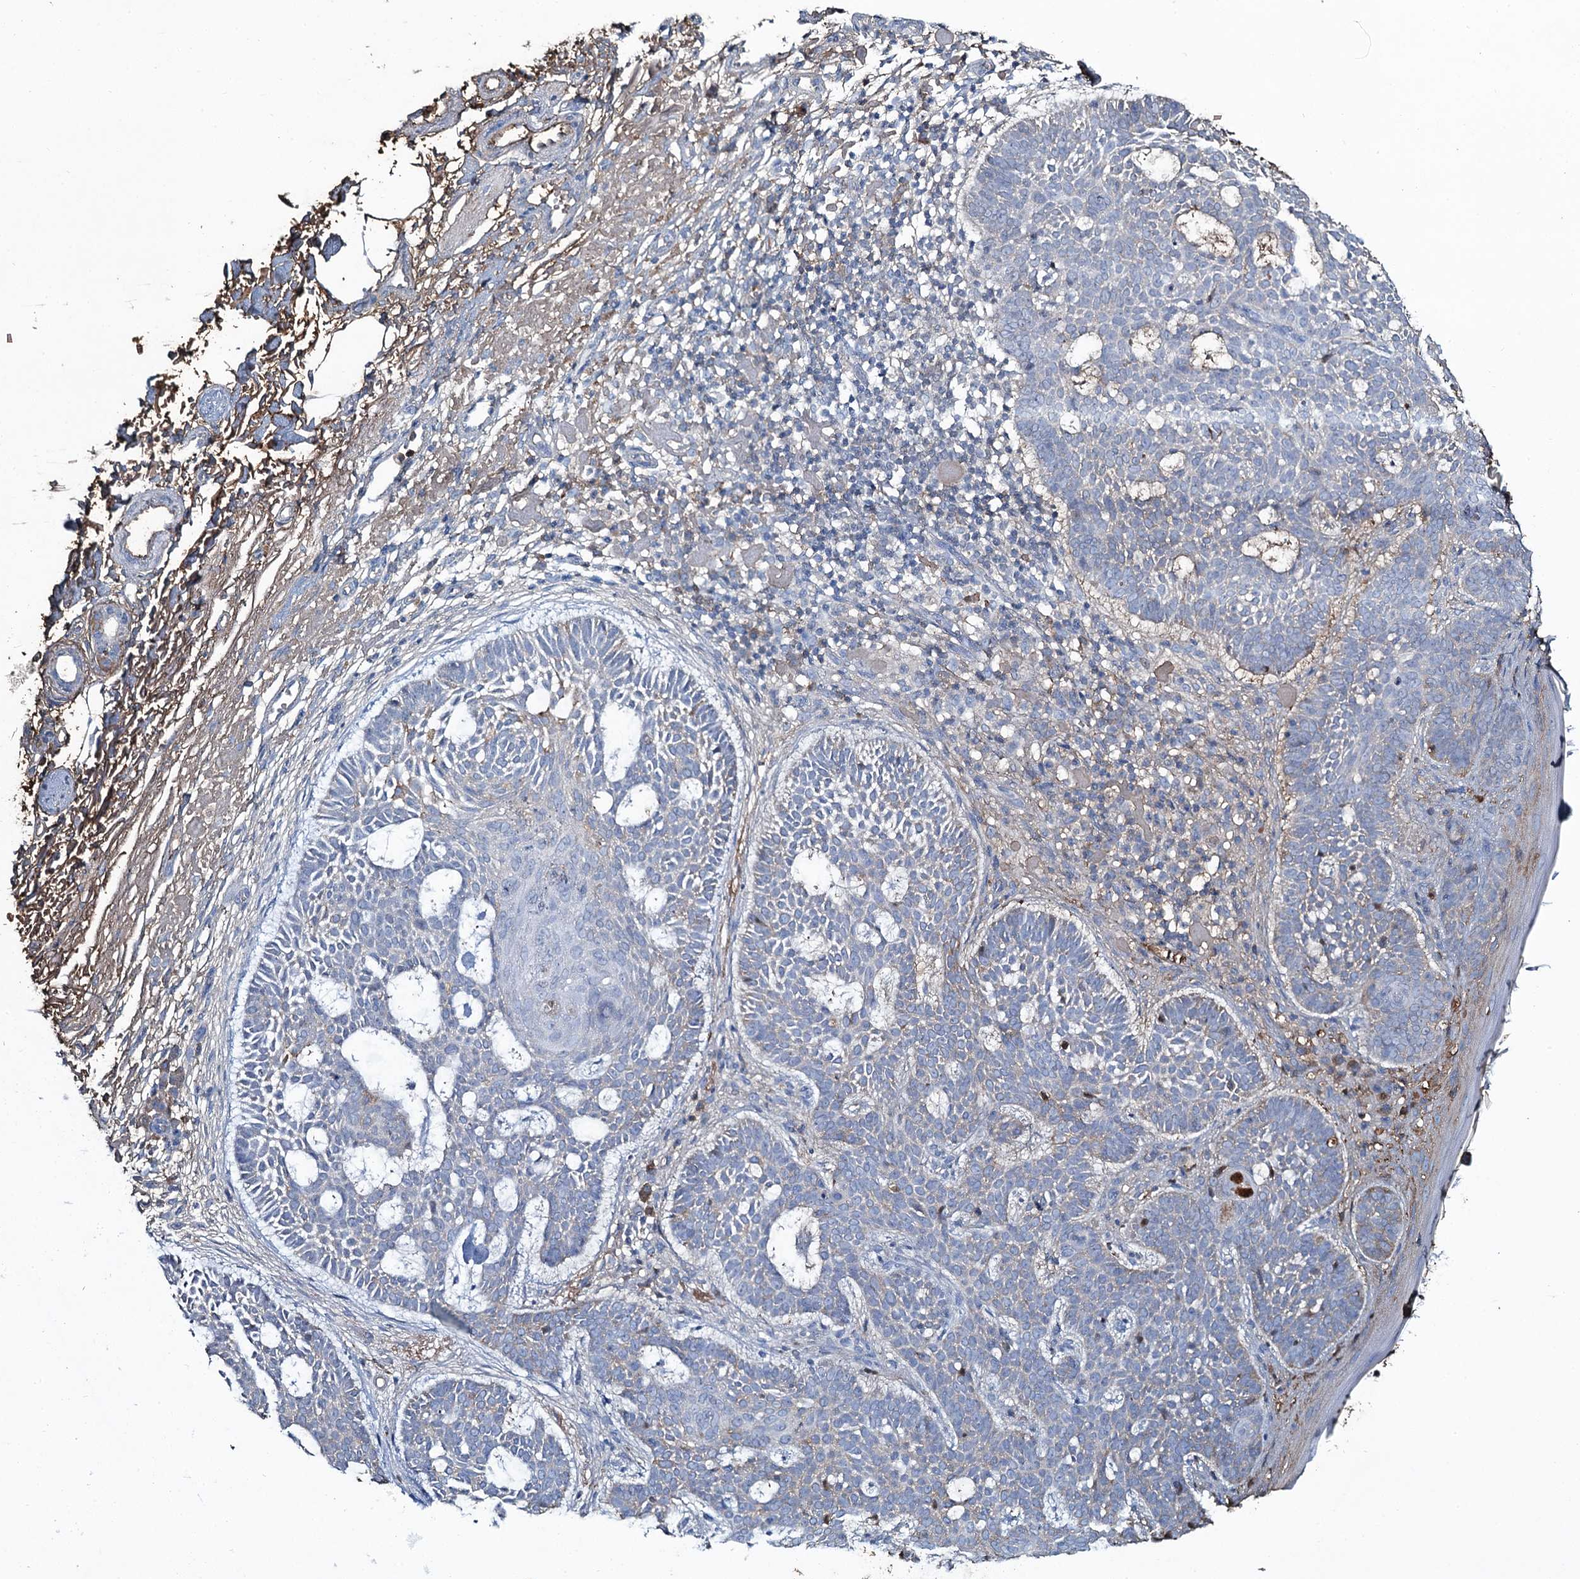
{"staining": {"intensity": "weak", "quantity": "25%-75%", "location": "cytoplasmic/membranous"}, "tissue": "skin cancer", "cell_type": "Tumor cells", "image_type": "cancer", "snomed": [{"axis": "morphology", "description": "Basal cell carcinoma"}, {"axis": "topography", "description": "Skin"}], "caption": "This histopathology image displays skin basal cell carcinoma stained with immunohistochemistry (IHC) to label a protein in brown. The cytoplasmic/membranous of tumor cells show weak positivity for the protein. Nuclei are counter-stained blue.", "gene": "EDN1", "patient": {"sex": "male", "age": 85}}